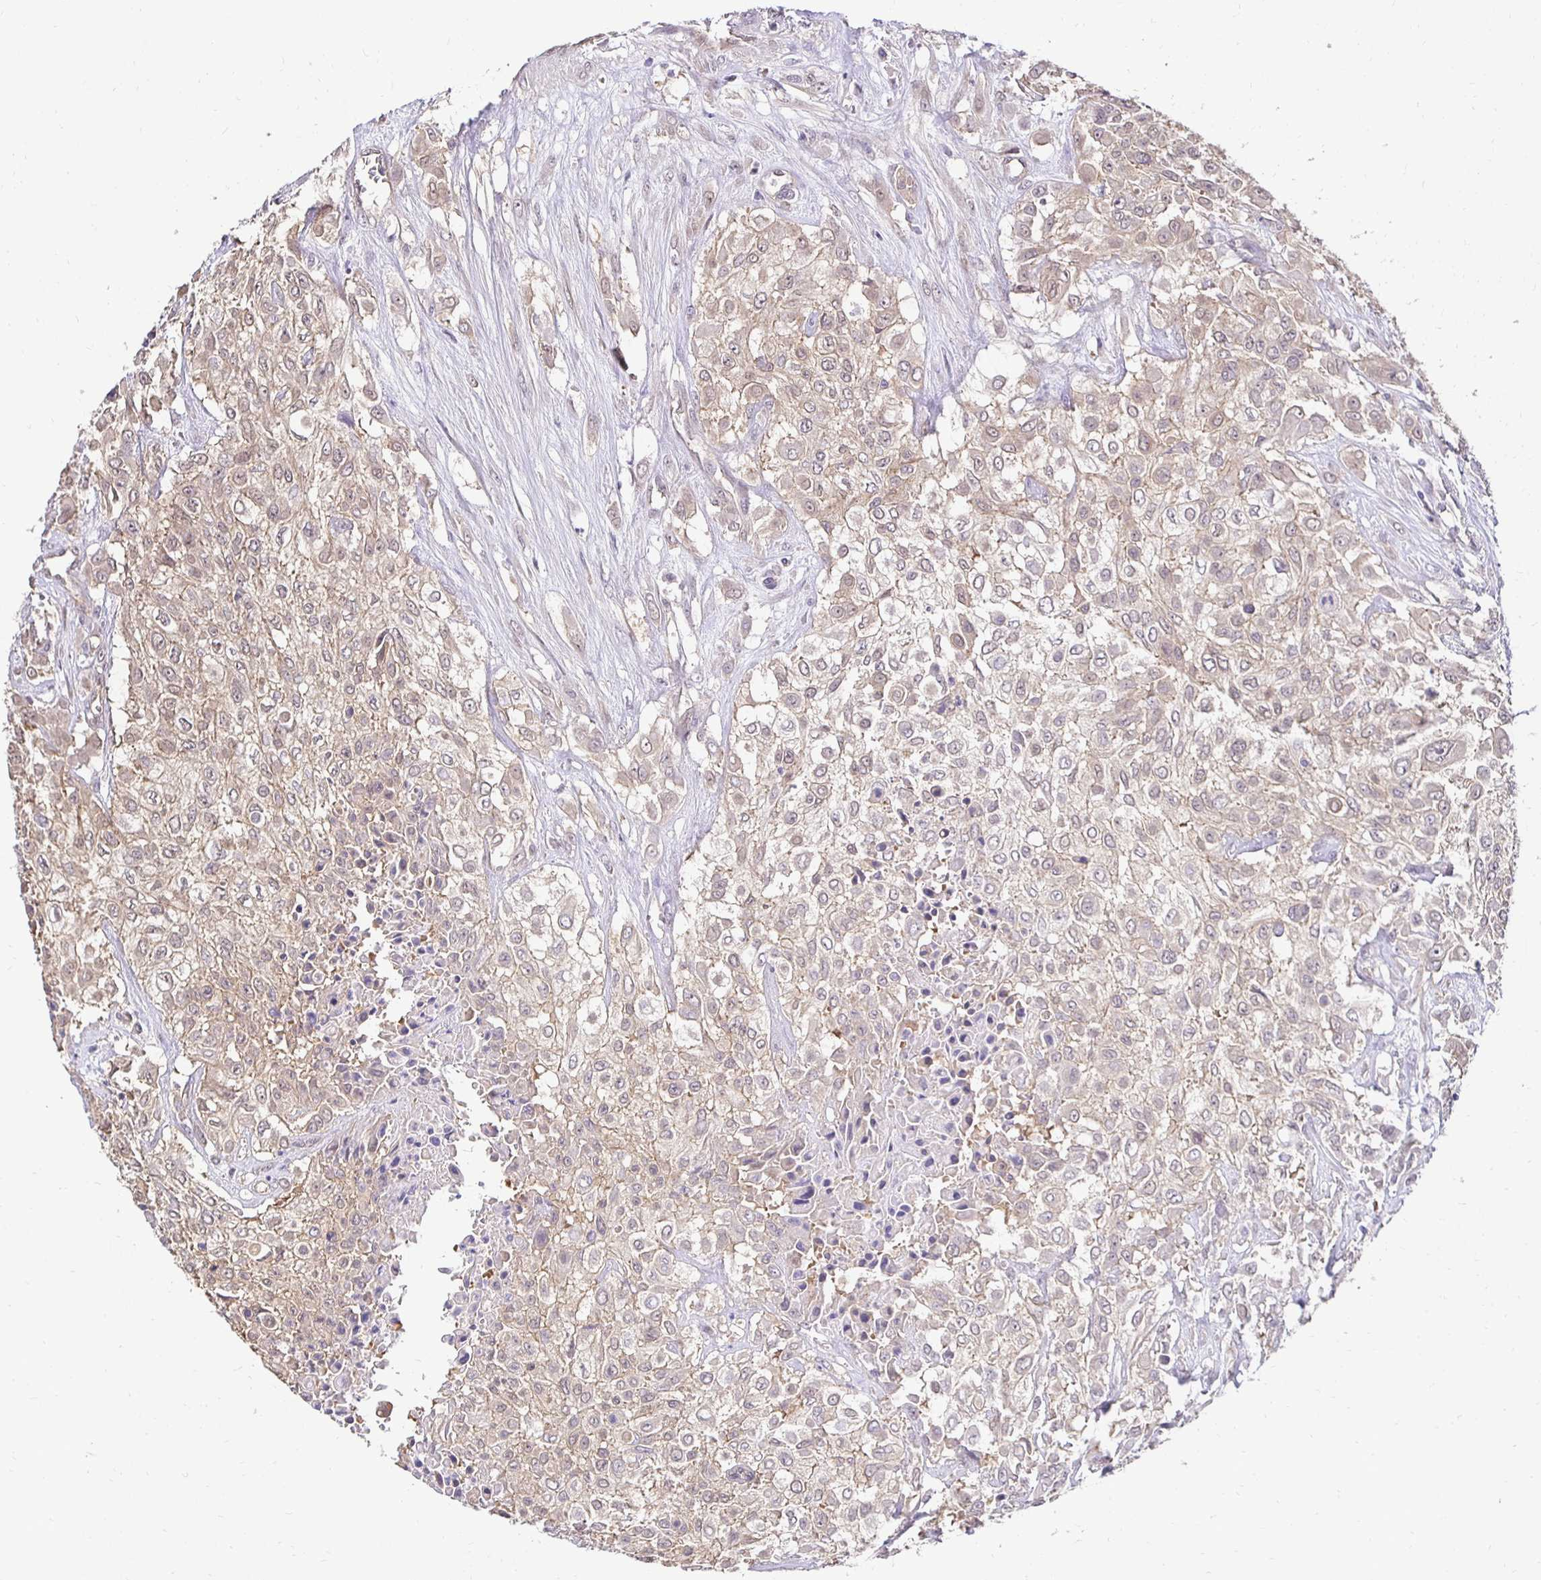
{"staining": {"intensity": "weak", "quantity": "25%-75%", "location": "cytoplasmic/membranous"}, "tissue": "urothelial cancer", "cell_type": "Tumor cells", "image_type": "cancer", "snomed": [{"axis": "morphology", "description": "Urothelial carcinoma, High grade"}, {"axis": "topography", "description": "Urinary bladder"}], "caption": "Urothelial cancer stained for a protein demonstrates weak cytoplasmic/membranous positivity in tumor cells.", "gene": "SLC9A1", "patient": {"sex": "male", "age": 57}}